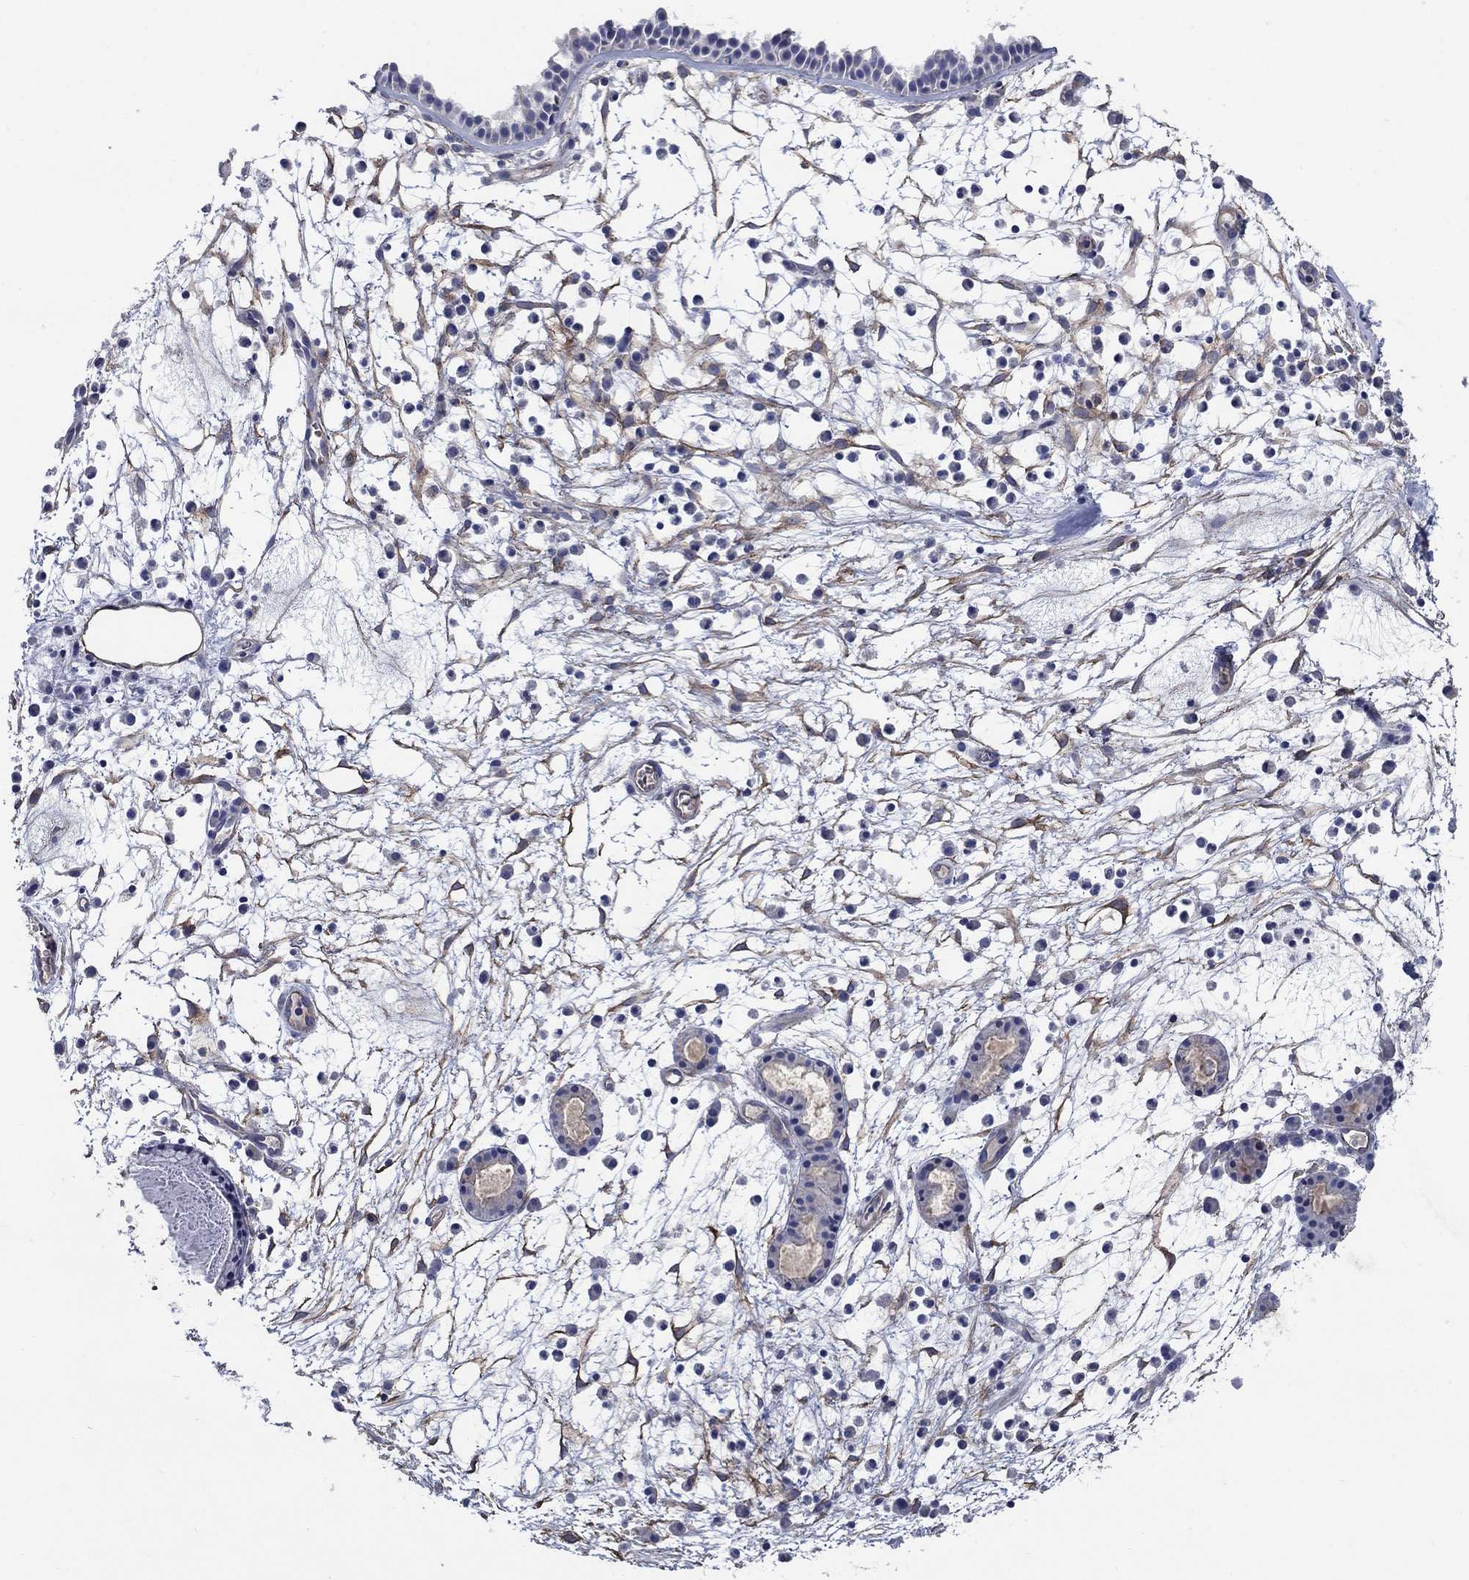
{"staining": {"intensity": "negative", "quantity": "none", "location": "none"}, "tissue": "nasopharynx", "cell_type": "Respiratory epithelial cells", "image_type": "normal", "snomed": [{"axis": "morphology", "description": "Normal tissue, NOS"}, {"axis": "topography", "description": "Nasopharynx"}], "caption": "Protein analysis of unremarkable nasopharynx demonstrates no significant positivity in respiratory epithelial cells.", "gene": "FLNC", "patient": {"sex": "female", "age": 73}}